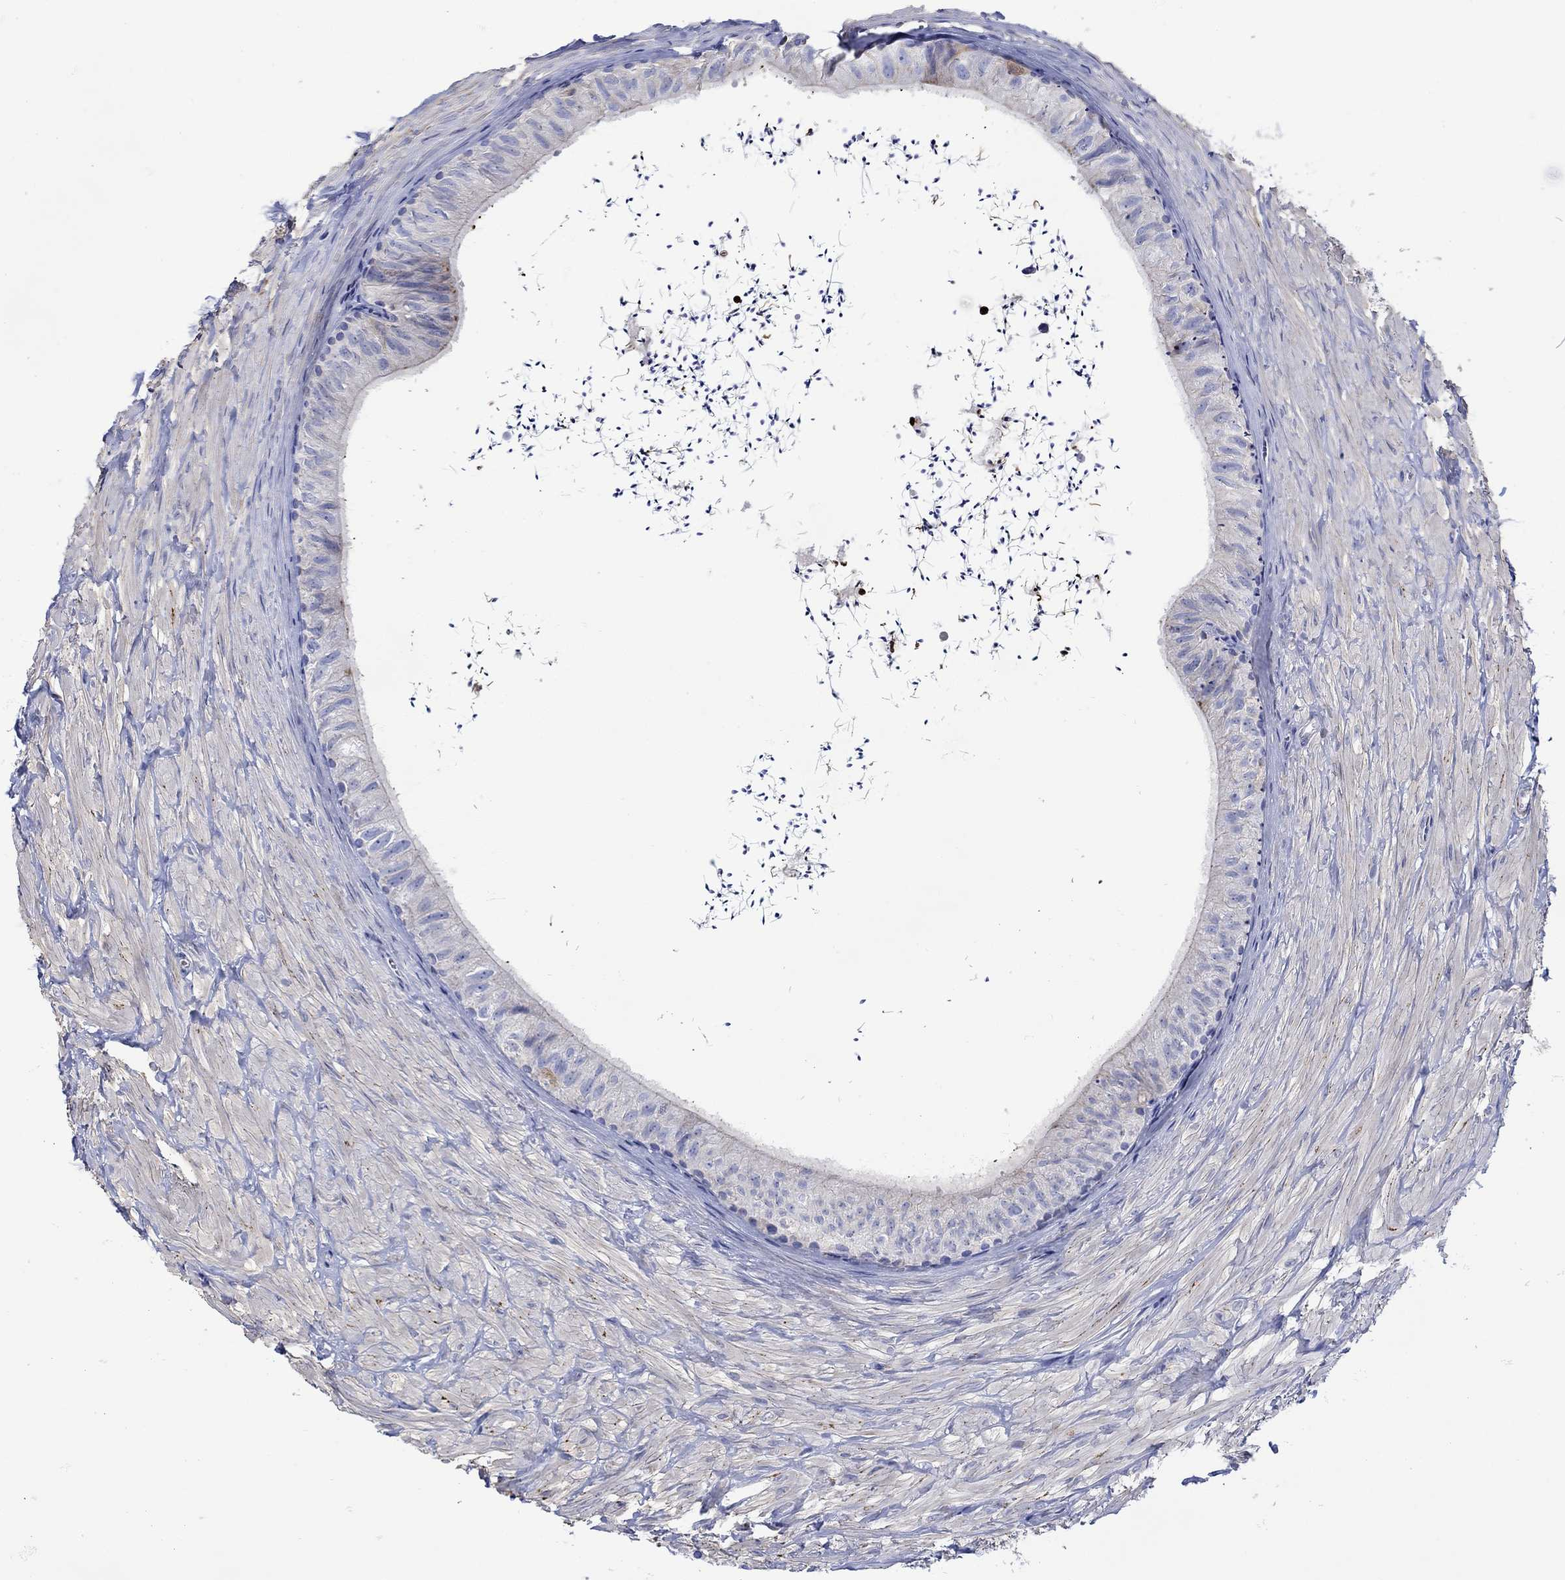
{"staining": {"intensity": "weak", "quantity": "<25%", "location": "cytoplasmic/membranous"}, "tissue": "epididymis", "cell_type": "Glandular cells", "image_type": "normal", "snomed": [{"axis": "morphology", "description": "Normal tissue, NOS"}, {"axis": "topography", "description": "Epididymis"}], "caption": "High power microscopy micrograph of an immunohistochemistry histopathology image of unremarkable epididymis, revealing no significant staining in glandular cells. (Stains: DAB immunohistochemistry (IHC) with hematoxylin counter stain, Microscopy: brightfield microscopy at high magnification).", "gene": "ANKMY1", "patient": {"sex": "male", "age": 32}}